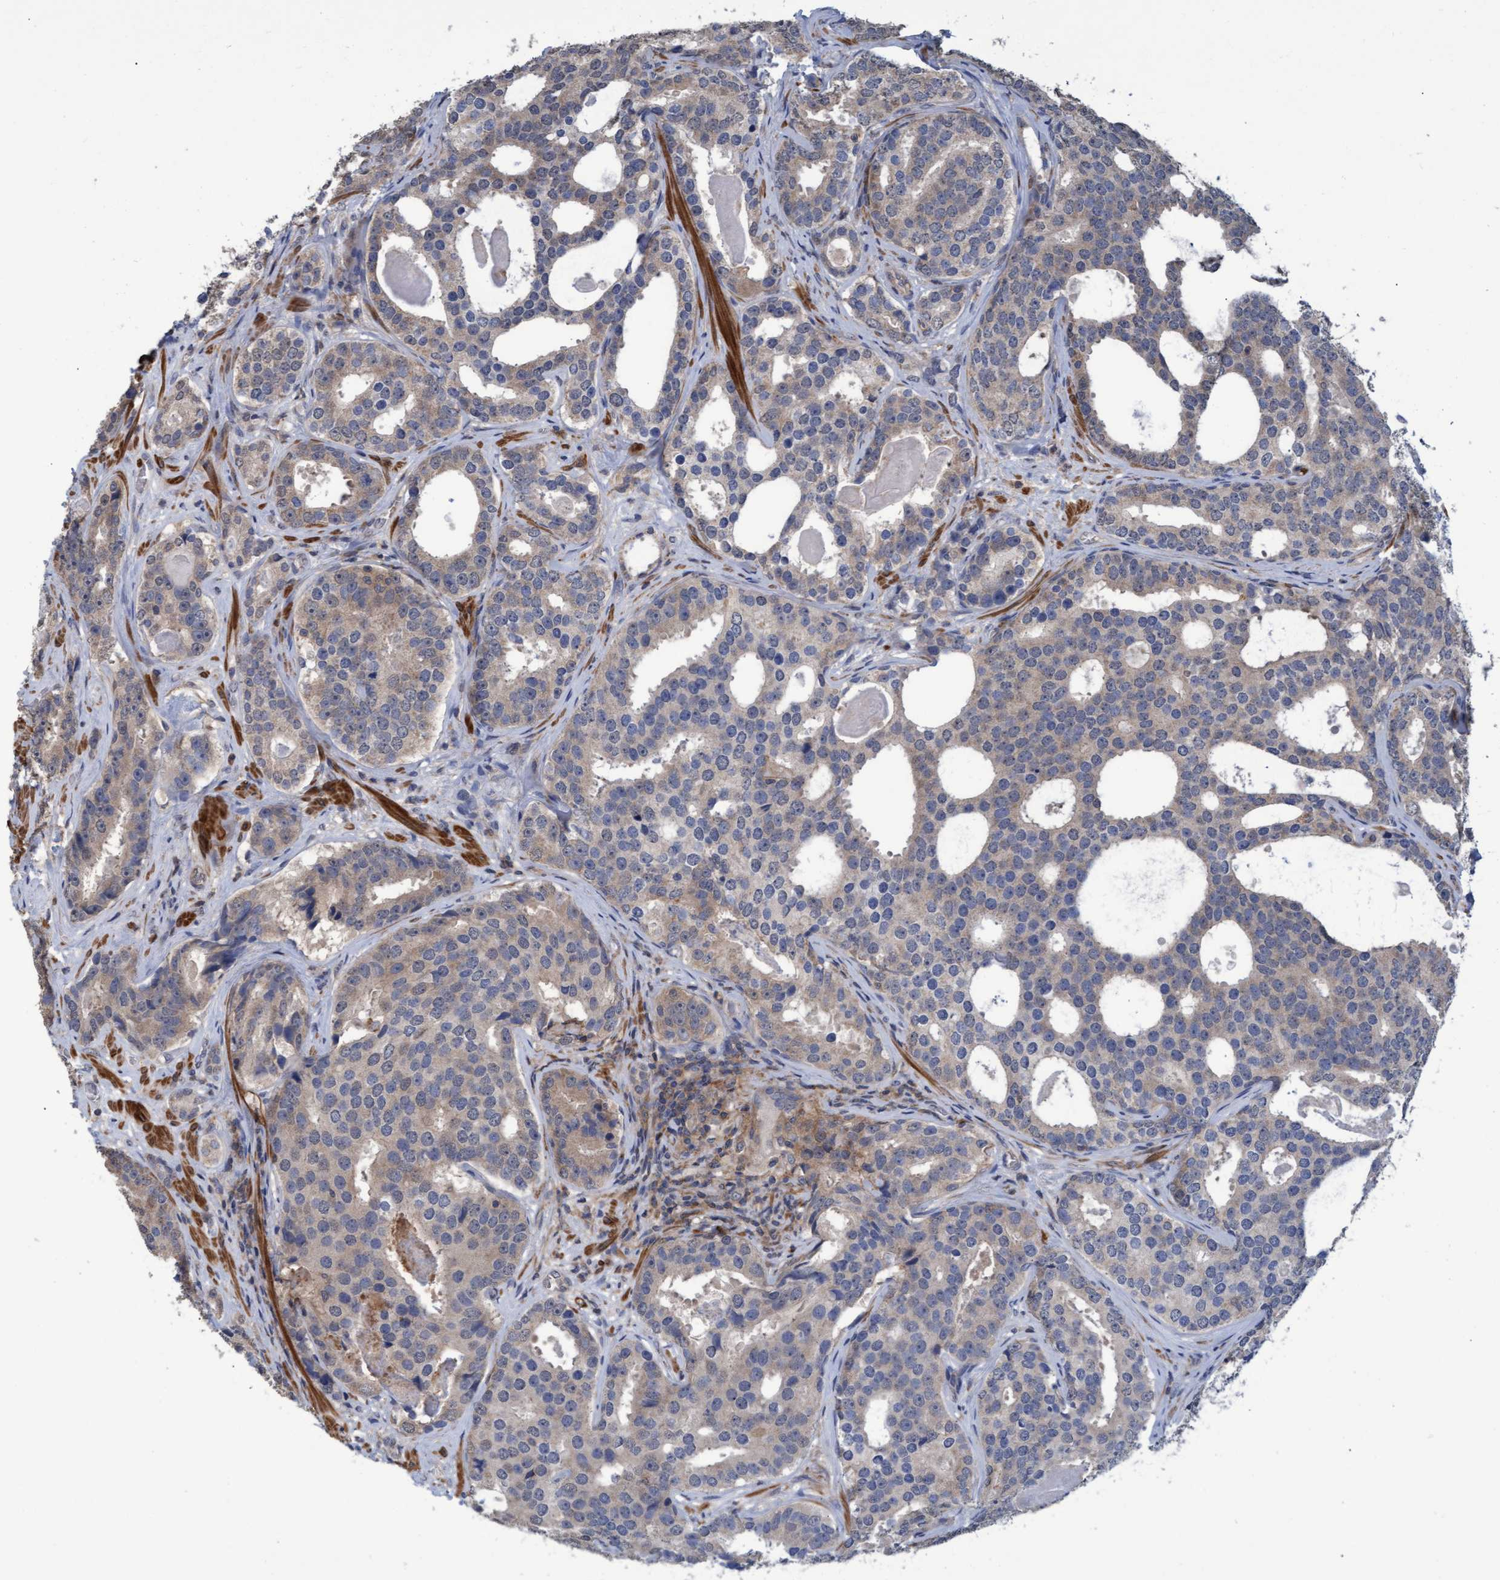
{"staining": {"intensity": "moderate", "quantity": "25%-75%", "location": "cytoplasmic/membranous"}, "tissue": "prostate cancer", "cell_type": "Tumor cells", "image_type": "cancer", "snomed": [{"axis": "morphology", "description": "Adenocarcinoma, High grade"}, {"axis": "topography", "description": "Prostate"}], "caption": "Immunohistochemistry (DAB) staining of human high-grade adenocarcinoma (prostate) reveals moderate cytoplasmic/membranous protein staining in about 25%-75% of tumor cells. Immunohistochemistry stains the protein in brown and the nuclei are stained blue.", "gene": "NAA15", "patient": {"sex": "male", "age": 60}}